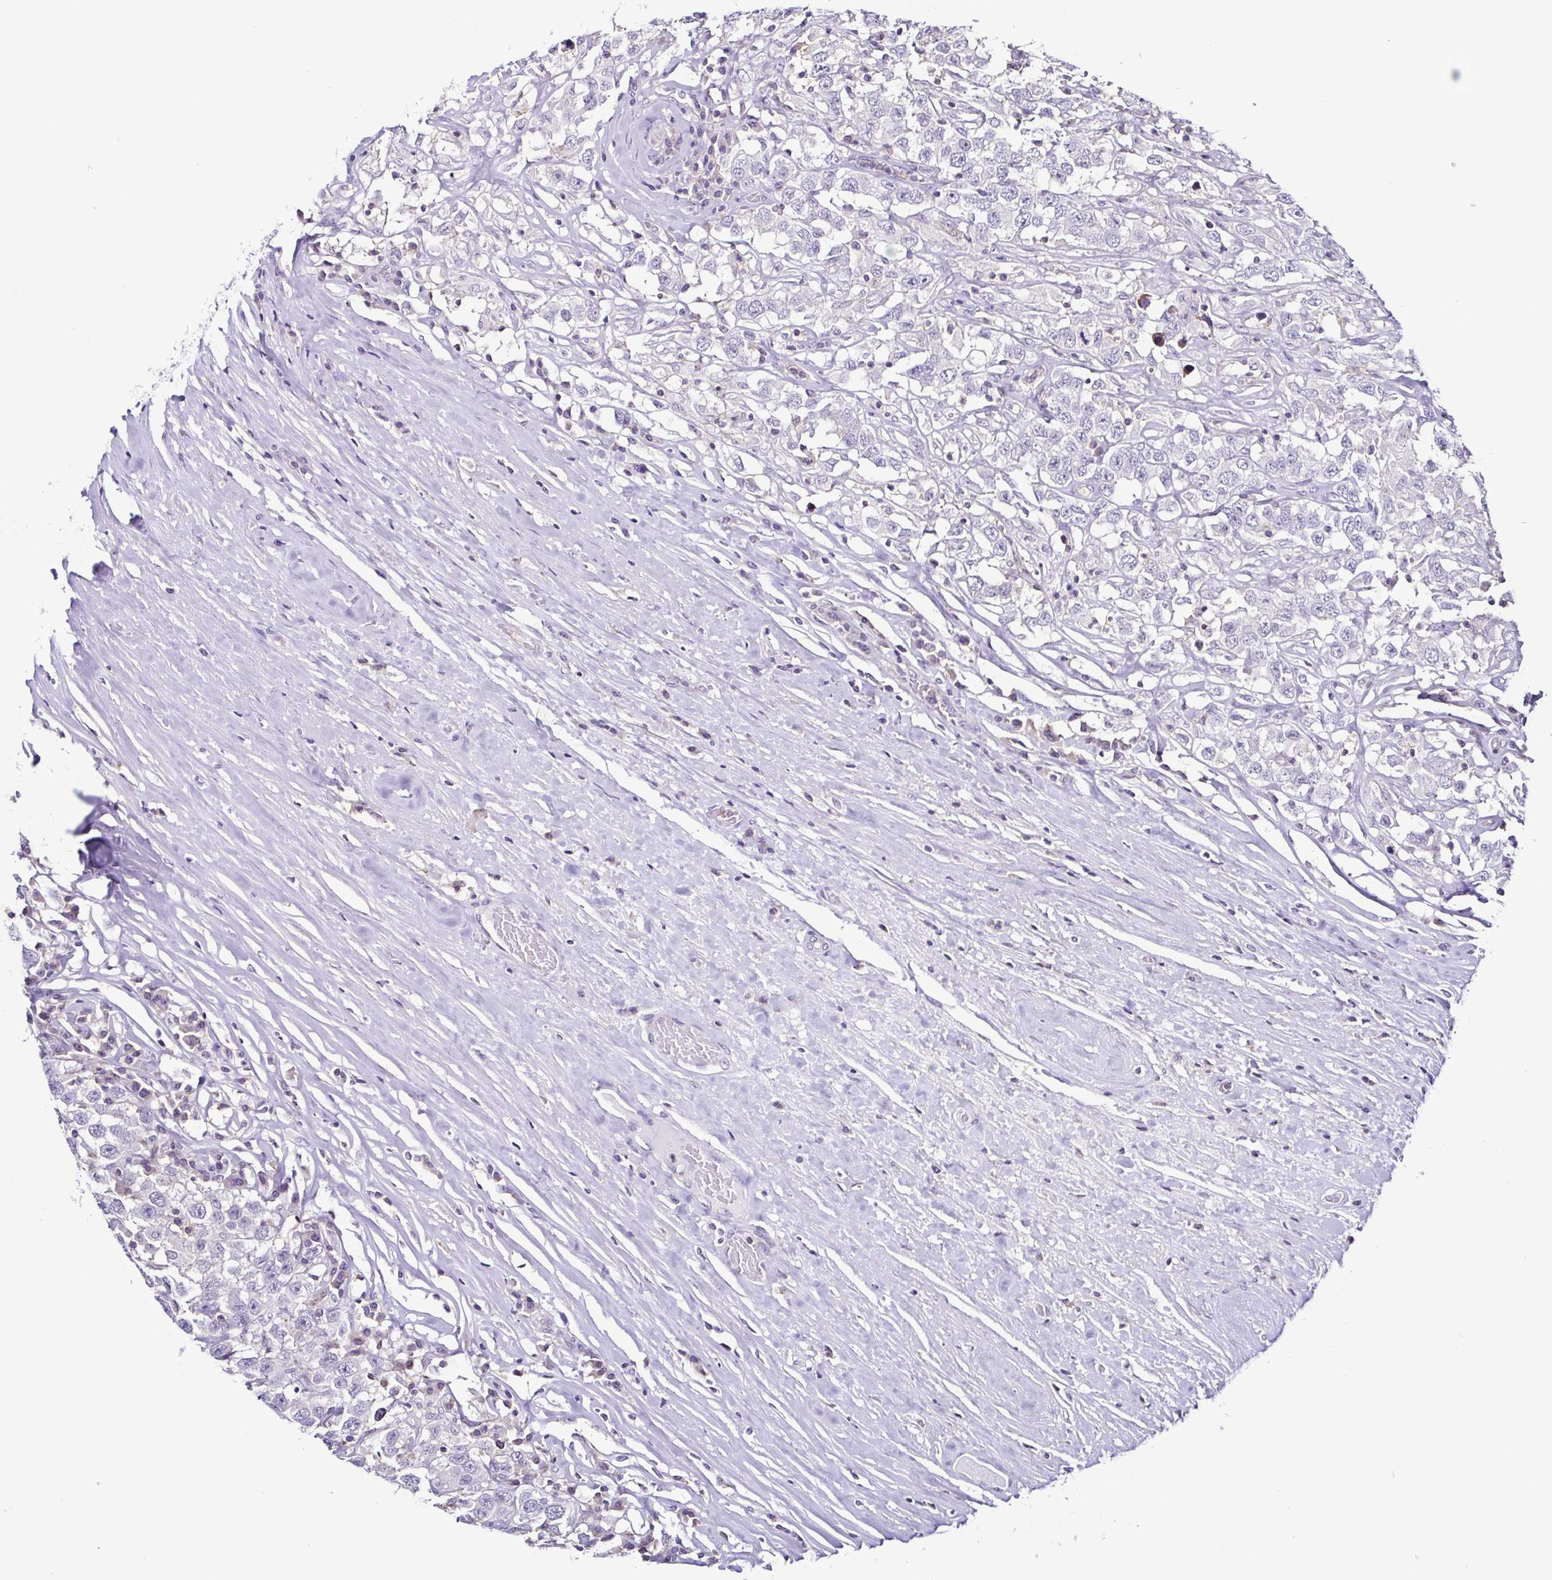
{"staining": {"intensity": "negative", "quantity": "none", "location": "none"}, "tissue": "testis cancer", "cell_type": "Tumor cells", "image_type": "cancer", "snomed": [{"axis": "morphology", "description": "Seminoma, NOS"}, {"axis": "topography", "description": "Testis"}], "caption": "A photomicrograph of human testis cancer is negative for staining in tumor cells.", "gene": "TNNT2", "patient": {"sex": "male", "age": 41}}